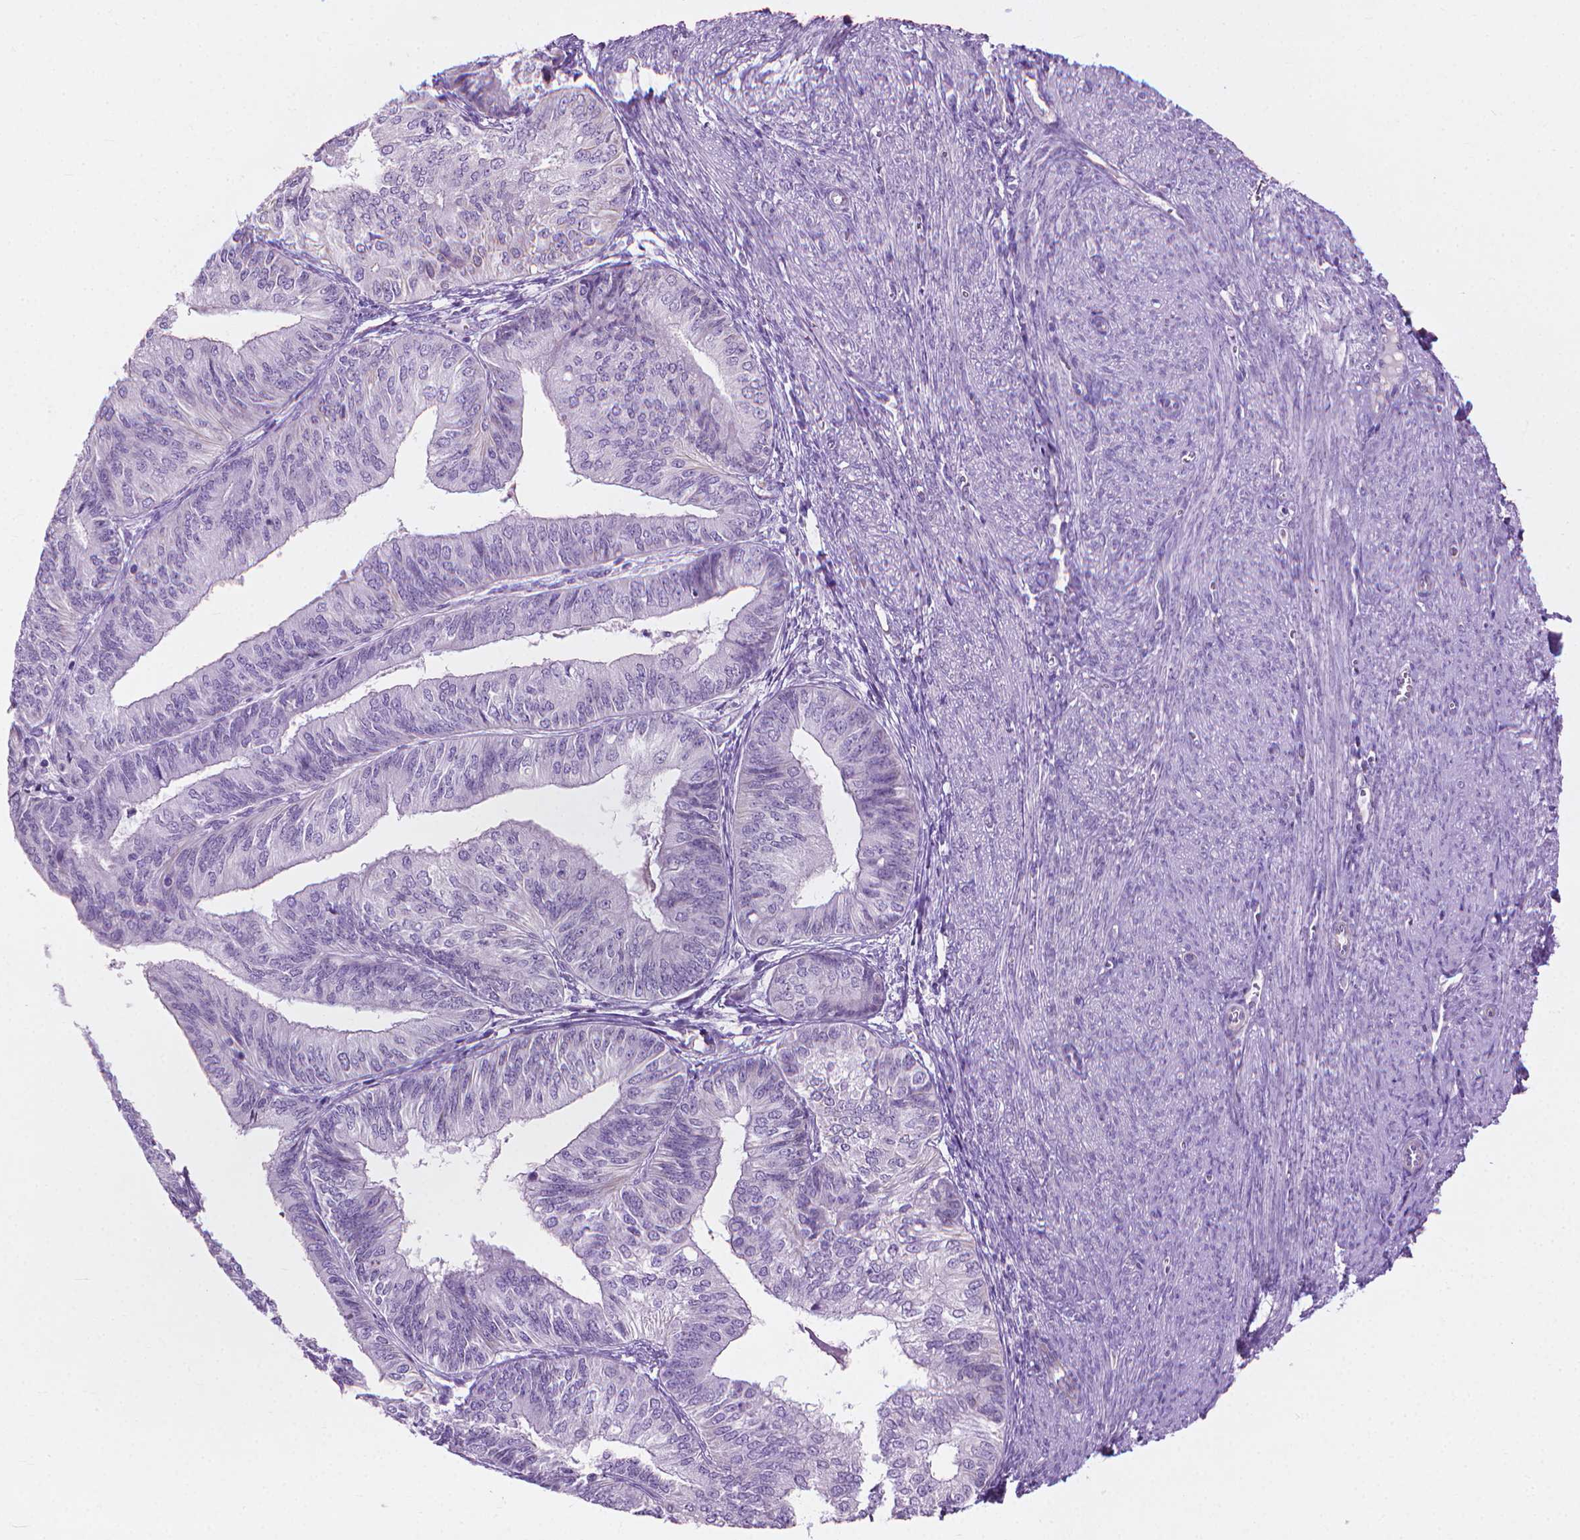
{"staining": {"intensity": "negative", "quantity": "none", "location": "none"}, "tissue": "endometrial cancer", "cell_type": "Tumor cells", "image_type": "cancer", "snomed": [{"axis": "morphology", "description": "Adenocarcinoma, NOS"}, {"axis": "topography", "description": "Endometrium"}], "caption": "Immunohistochemical staining of endometrial adenocarcinoma displays no significant positivity in tumor cells. (DAB IHC visualized using brightfield microscopy, high magnification).", "gene": "KRT73", "patient": {"sex": "female", "age": 58}}